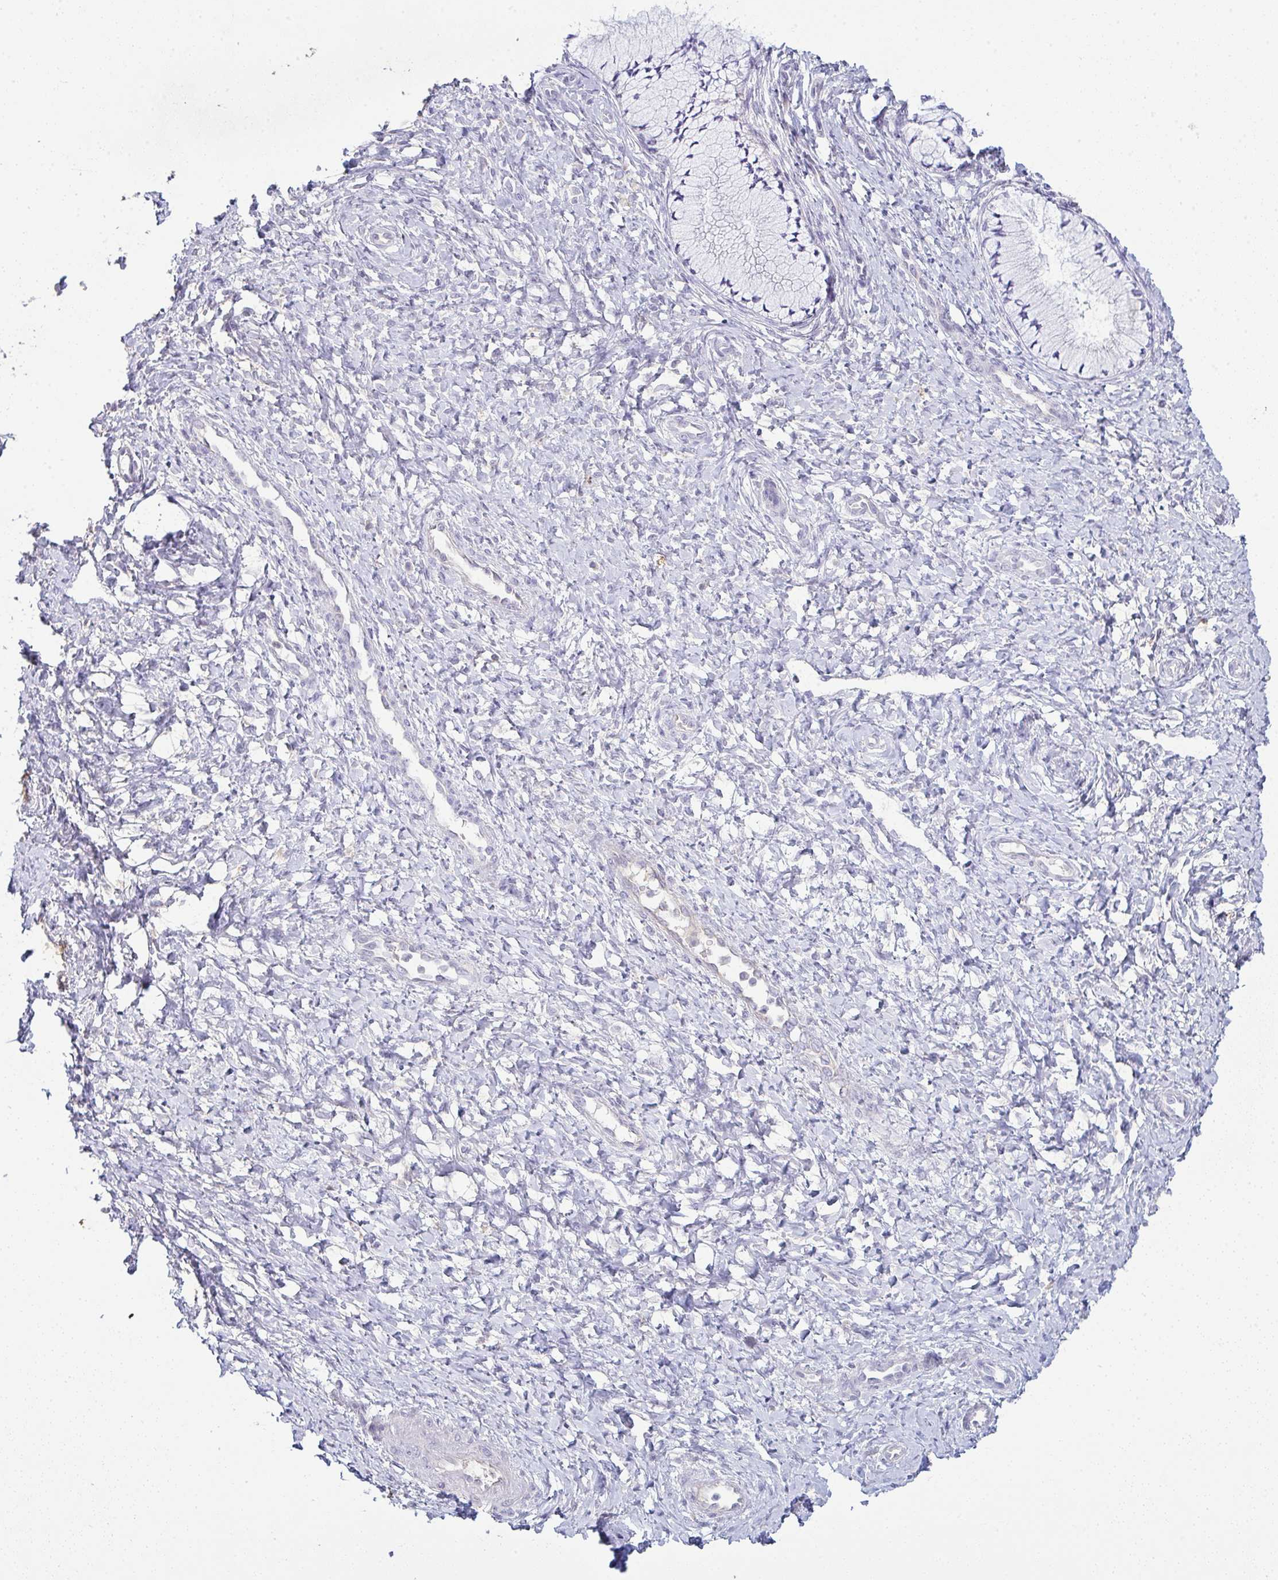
{"staining": {"intensity": "negative", "quantity": "none", "location": "none"}, "tissue": "cervix", "cell_type": "Glandular cells", "image_type": "normal", "snomed": [{"axis": "morphology", "description": "Normal tissue, NOS"}, {"axis": "topography", "description": "Cervix"}], "caption": "IHC of normal cervix exhibits no expression in glandular cells. Nuclei are stained in blue.", "gene": "ADAM21", "patient": {"sex": "female", "age": 37}}